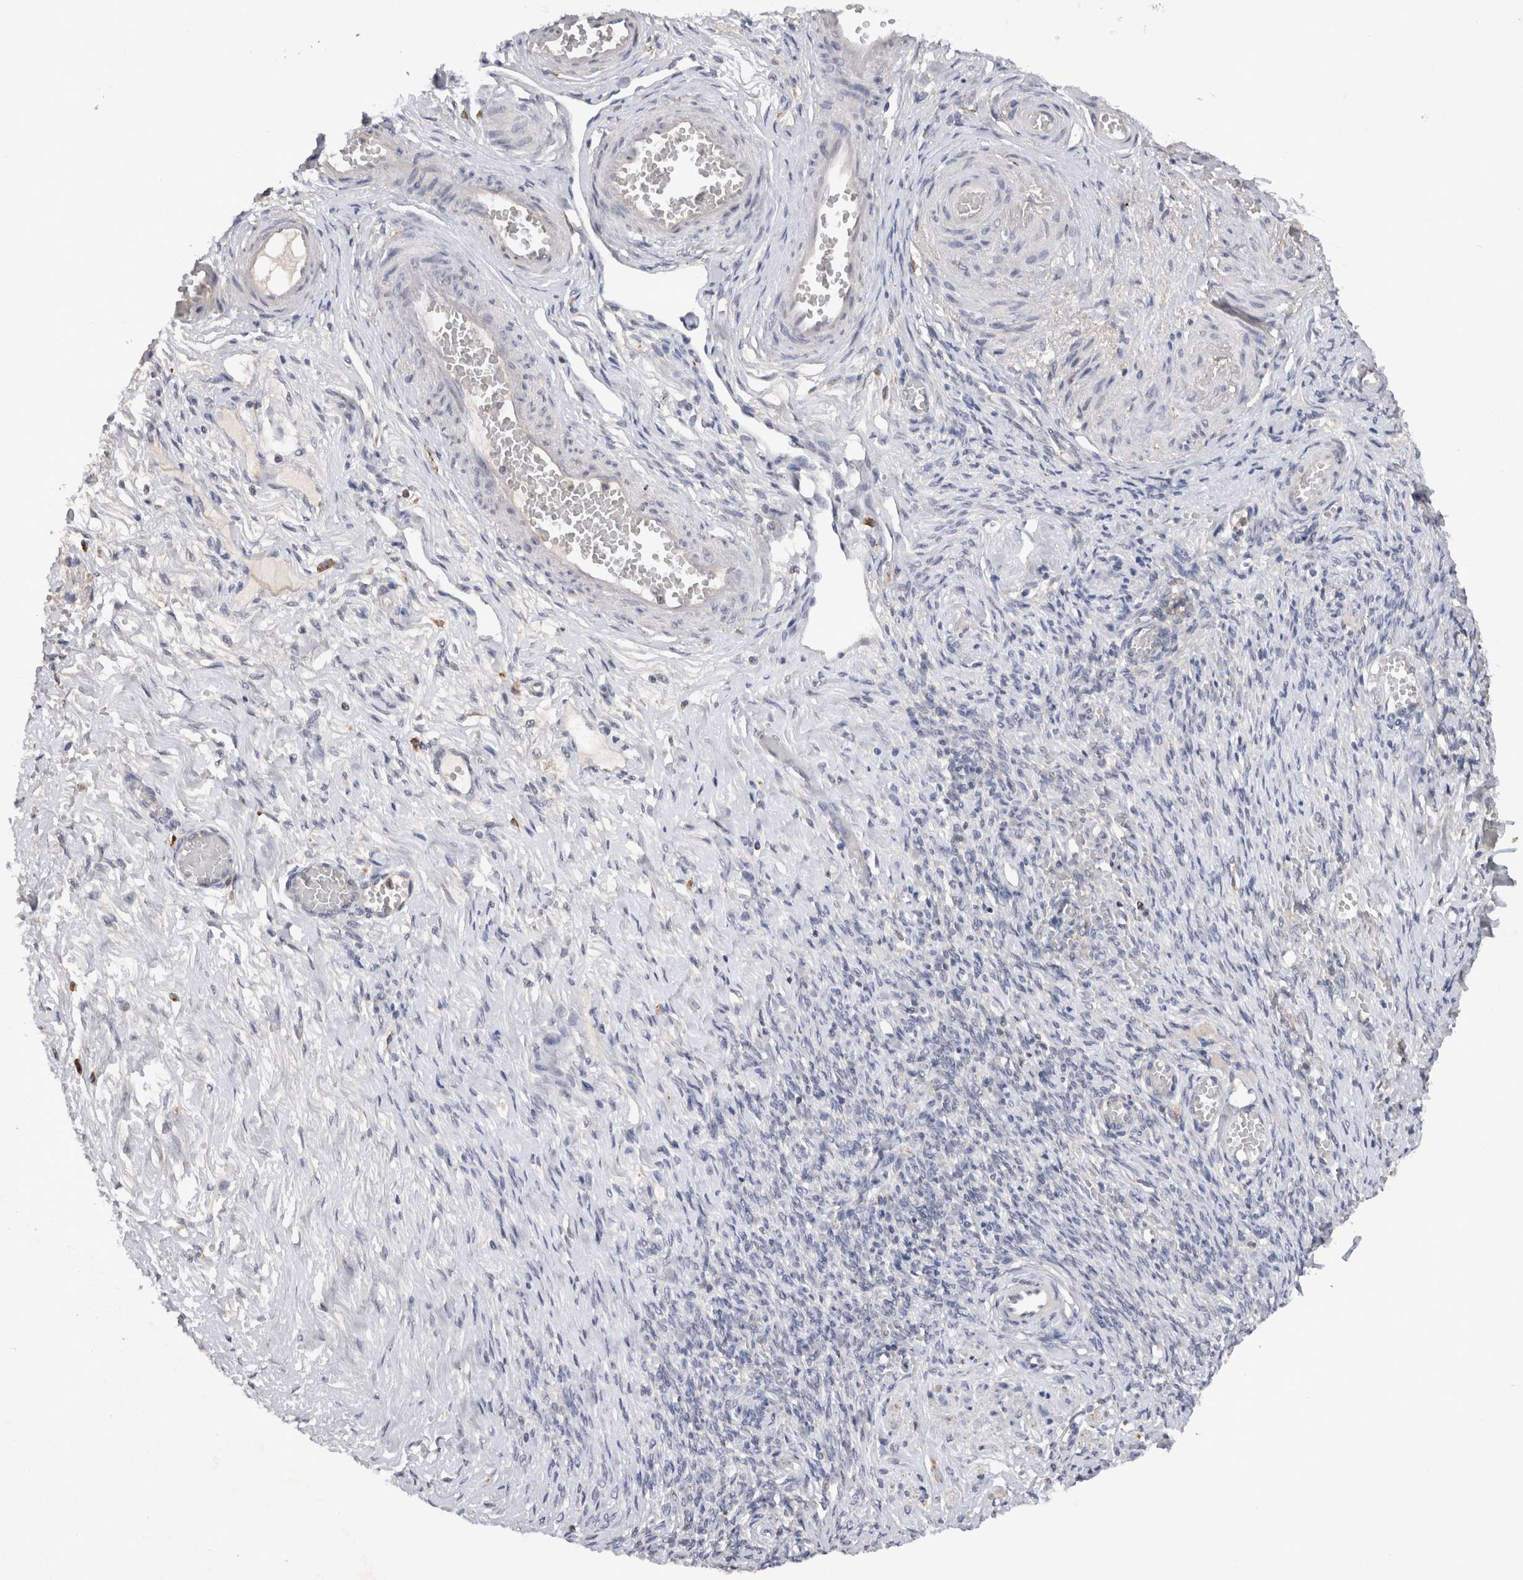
{"staining": {"intensity": "negative", "quantity": "none", "location": "none"}, "tissue": "adipose tissue", "cell_type": "Adipocytes", "image_type": "normal", "snomed": [{"axis": "morphology", "description": "Normal tissue, NOS"}, {"axis": "topography", "description": "Vascular tissue"}, {"axis": "topography", "description": "Fallopian tube"}, {"axis": "topography", "description": "Ovary"}], "caption": "A high-resolution image shows immunohistochemistry (IHC) staining of normal adipose tissue, which demonstrates no significant positivity in adipocytes.", "gene": "VSIG4", "patient": {"sex": "female", "age": 67}}